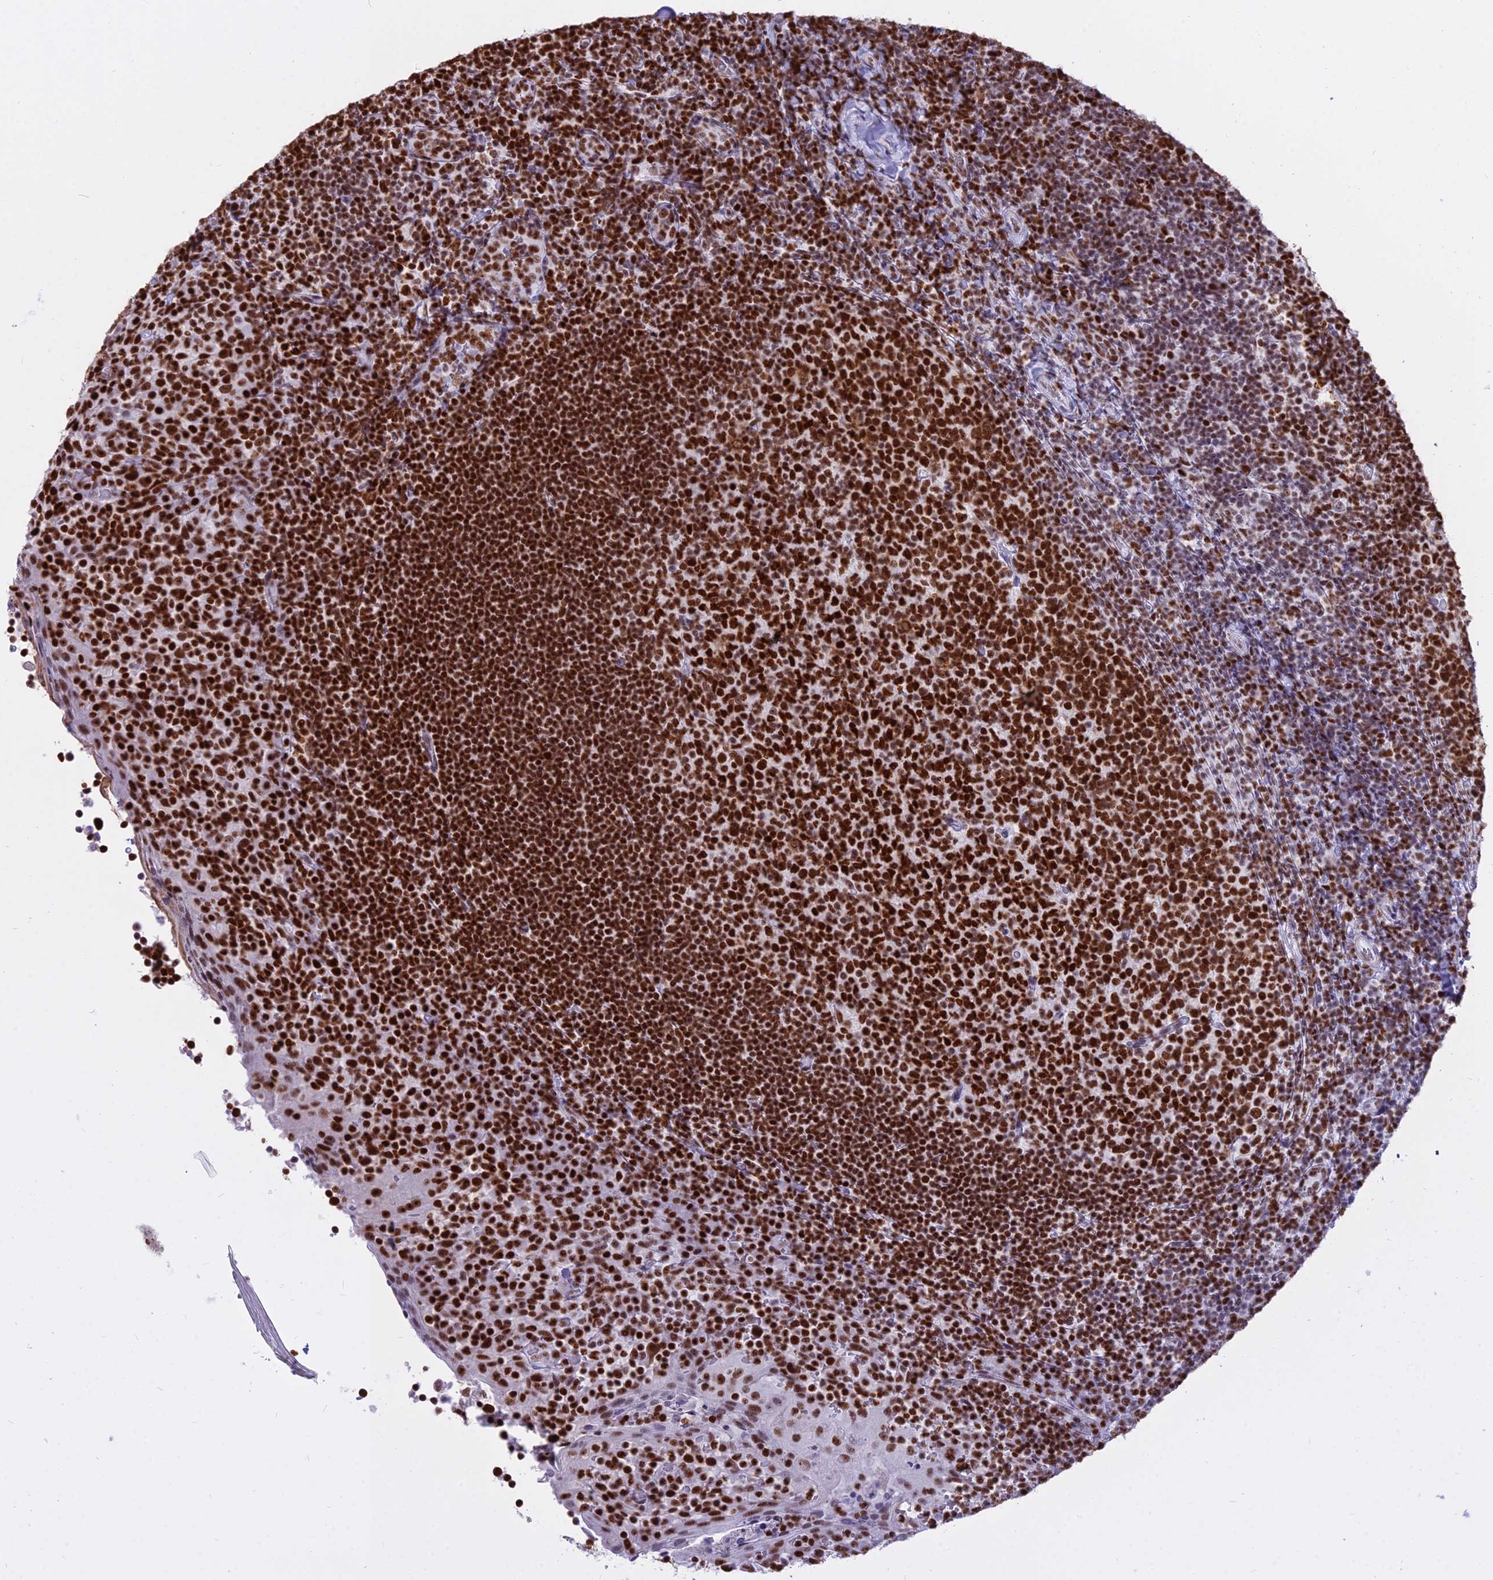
{"staining": {"intensity": "strong", "quantity": ">75%", "location": "nuclear"}, "tissue": "tonsil", "cell_type": "Germinal center cells", "image_type": "normal", "snomed": [{"axis": "morphology", "description": "Normal tissue, NOS"}, {"axis": "topography", "description": "Tonsil"}], "caption": "Immunohistochemistry (IHC) staining of normal tonsil, which reveals high levels of strong nuclear expression in about >75% of germinal center cells indicating strong nuclear protein positivity. The staining was performed using DAB (3,3'-diaminobenzidine) (brown) for protein detection and nuclei were counterstained in hematoxylin (blue).", "gene": "PARP1", "patient": {"sex": "female", "age": 10}}